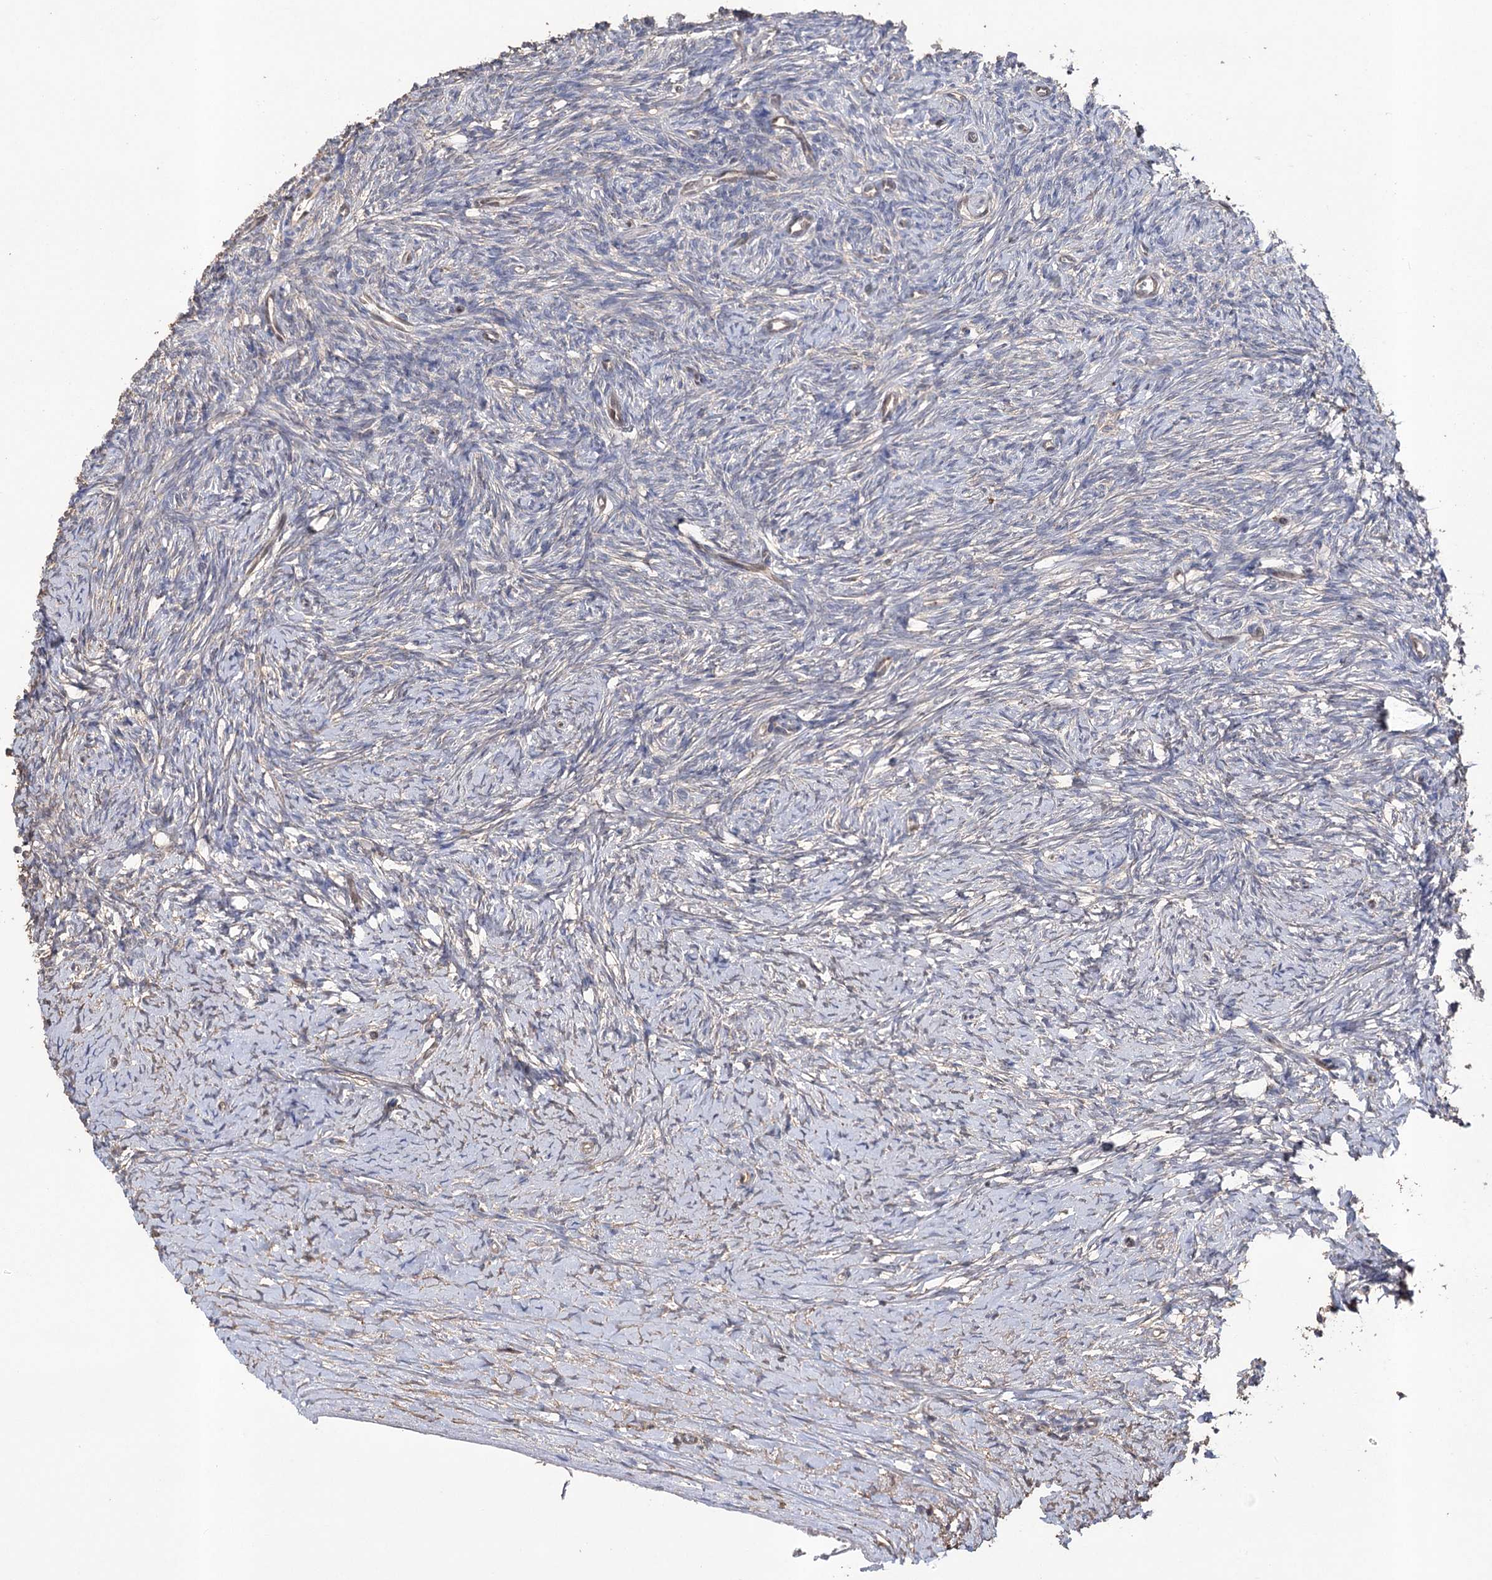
{"staining": {"intensity": "negative", "quantity": "none", "location": "none"}, "tissue": "ovary", "cell_type": "Ovarian stroma cells", "image_type": "normal", "snomed": [{"axis": "morphology", "description": "Normal tissue, NOS"}, {"axis": "morphology", "description": "Developmental malformation"}, {"axis": "topography", "description": "Ovary"}], "caption": "Human ovary stained for a protein using immunohistochemistry reveals no expression in ovarian stroma cells.", "gene": "FAM13B", "patient": {"sex": "female", "age": 39}}